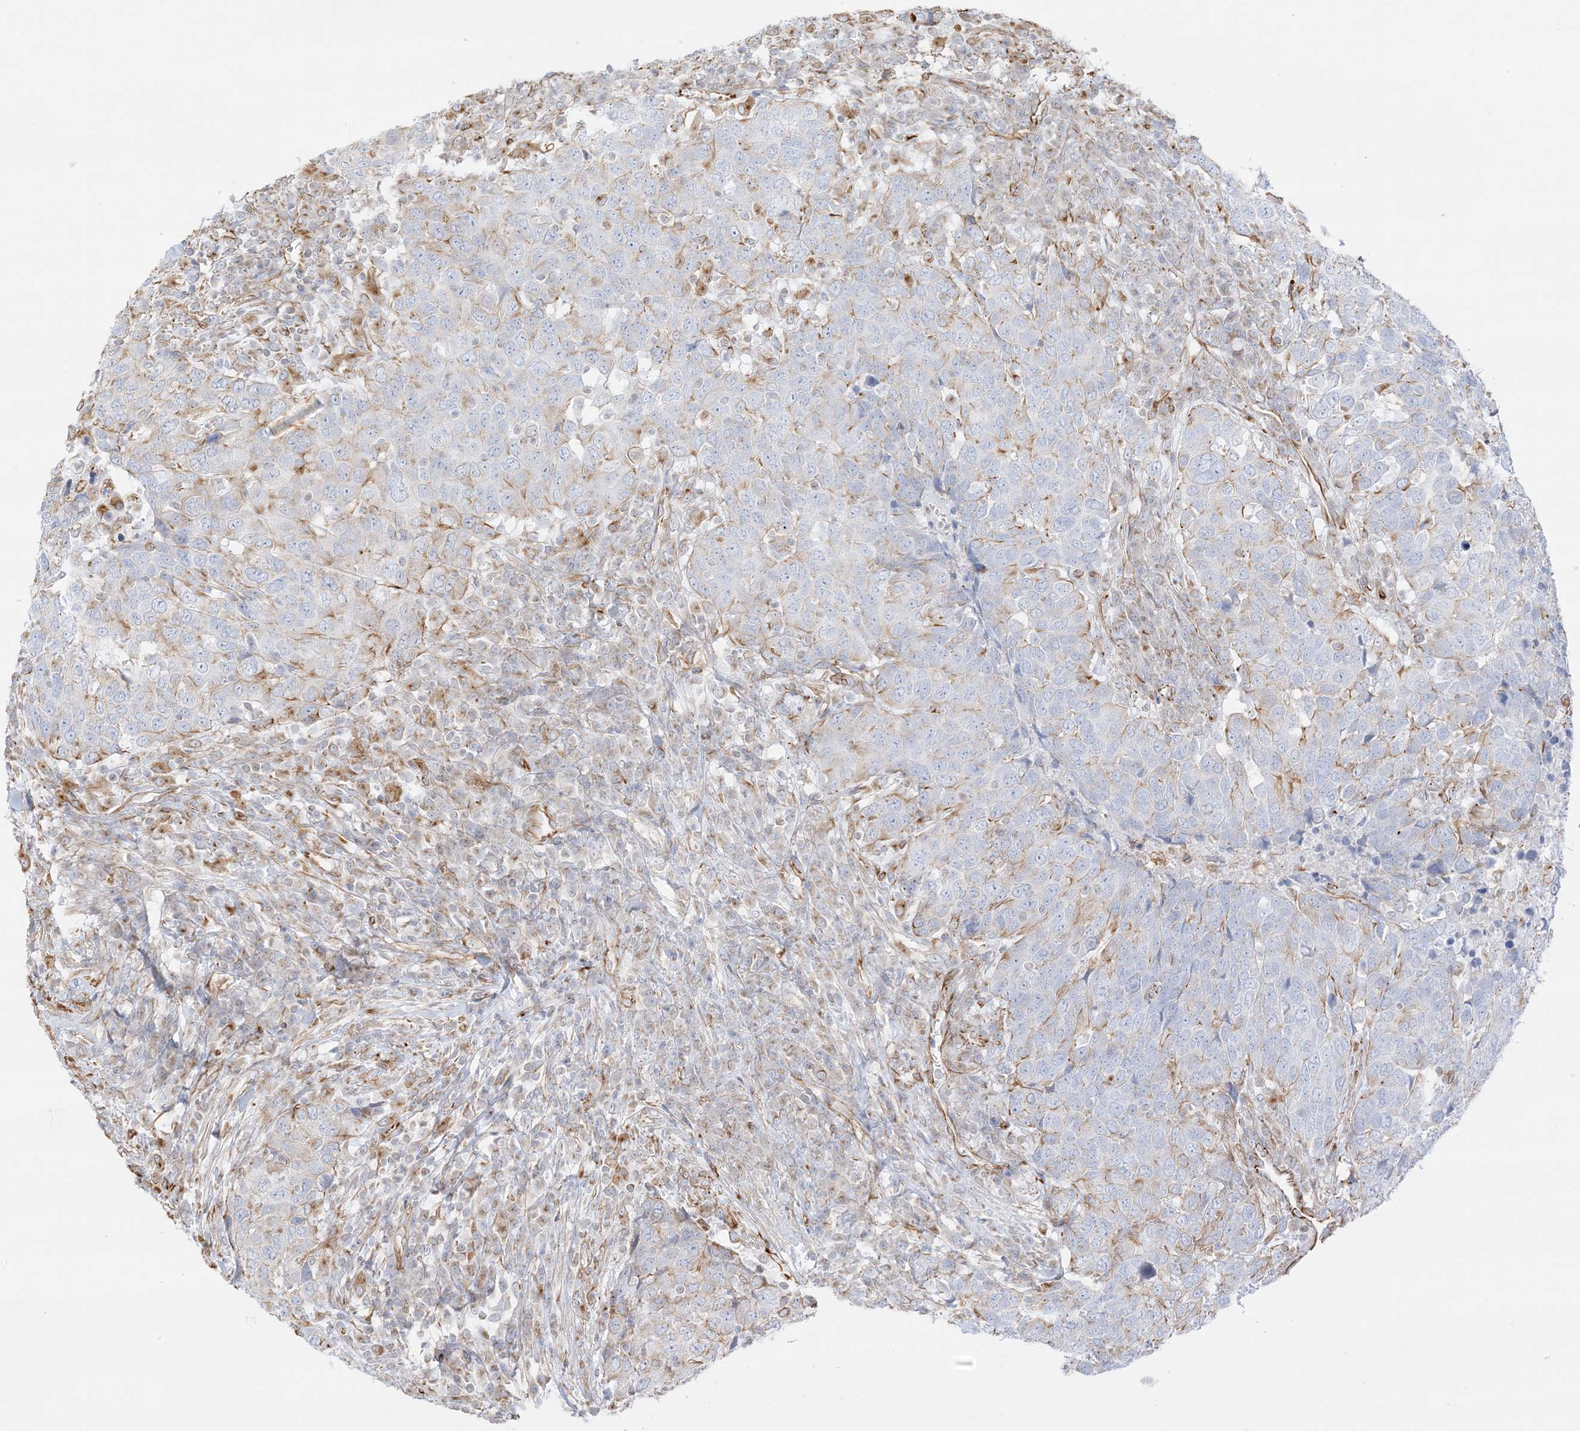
{"staining": {"intensity": "moderate", "quantity": "<25%", "location": "cytoplasmic/membranous"}, "tissue": "head and neck cancer", "cell_type": "Tumor cells", "image_type": "cancer", "snomed": [{"axis": "morphology", "description": "Squamous cell carcinoma, NOS"}, {"axis": "topography", "description": "Head-Neck"}], "caption": "Head and neck squamous cell carcinoma was stained to show a protein in brown. There is low levels of moderate cytoplasmic/membranous staining in about <25% of tumor cells. Using DAB (3,3'-diaminobenzidine) (brown) and hematoxylin (blue) stains, captured at high magnification using brightfield microscopy.", "gene": "PID1", "patient": {"sex": "male", "age": 66}}